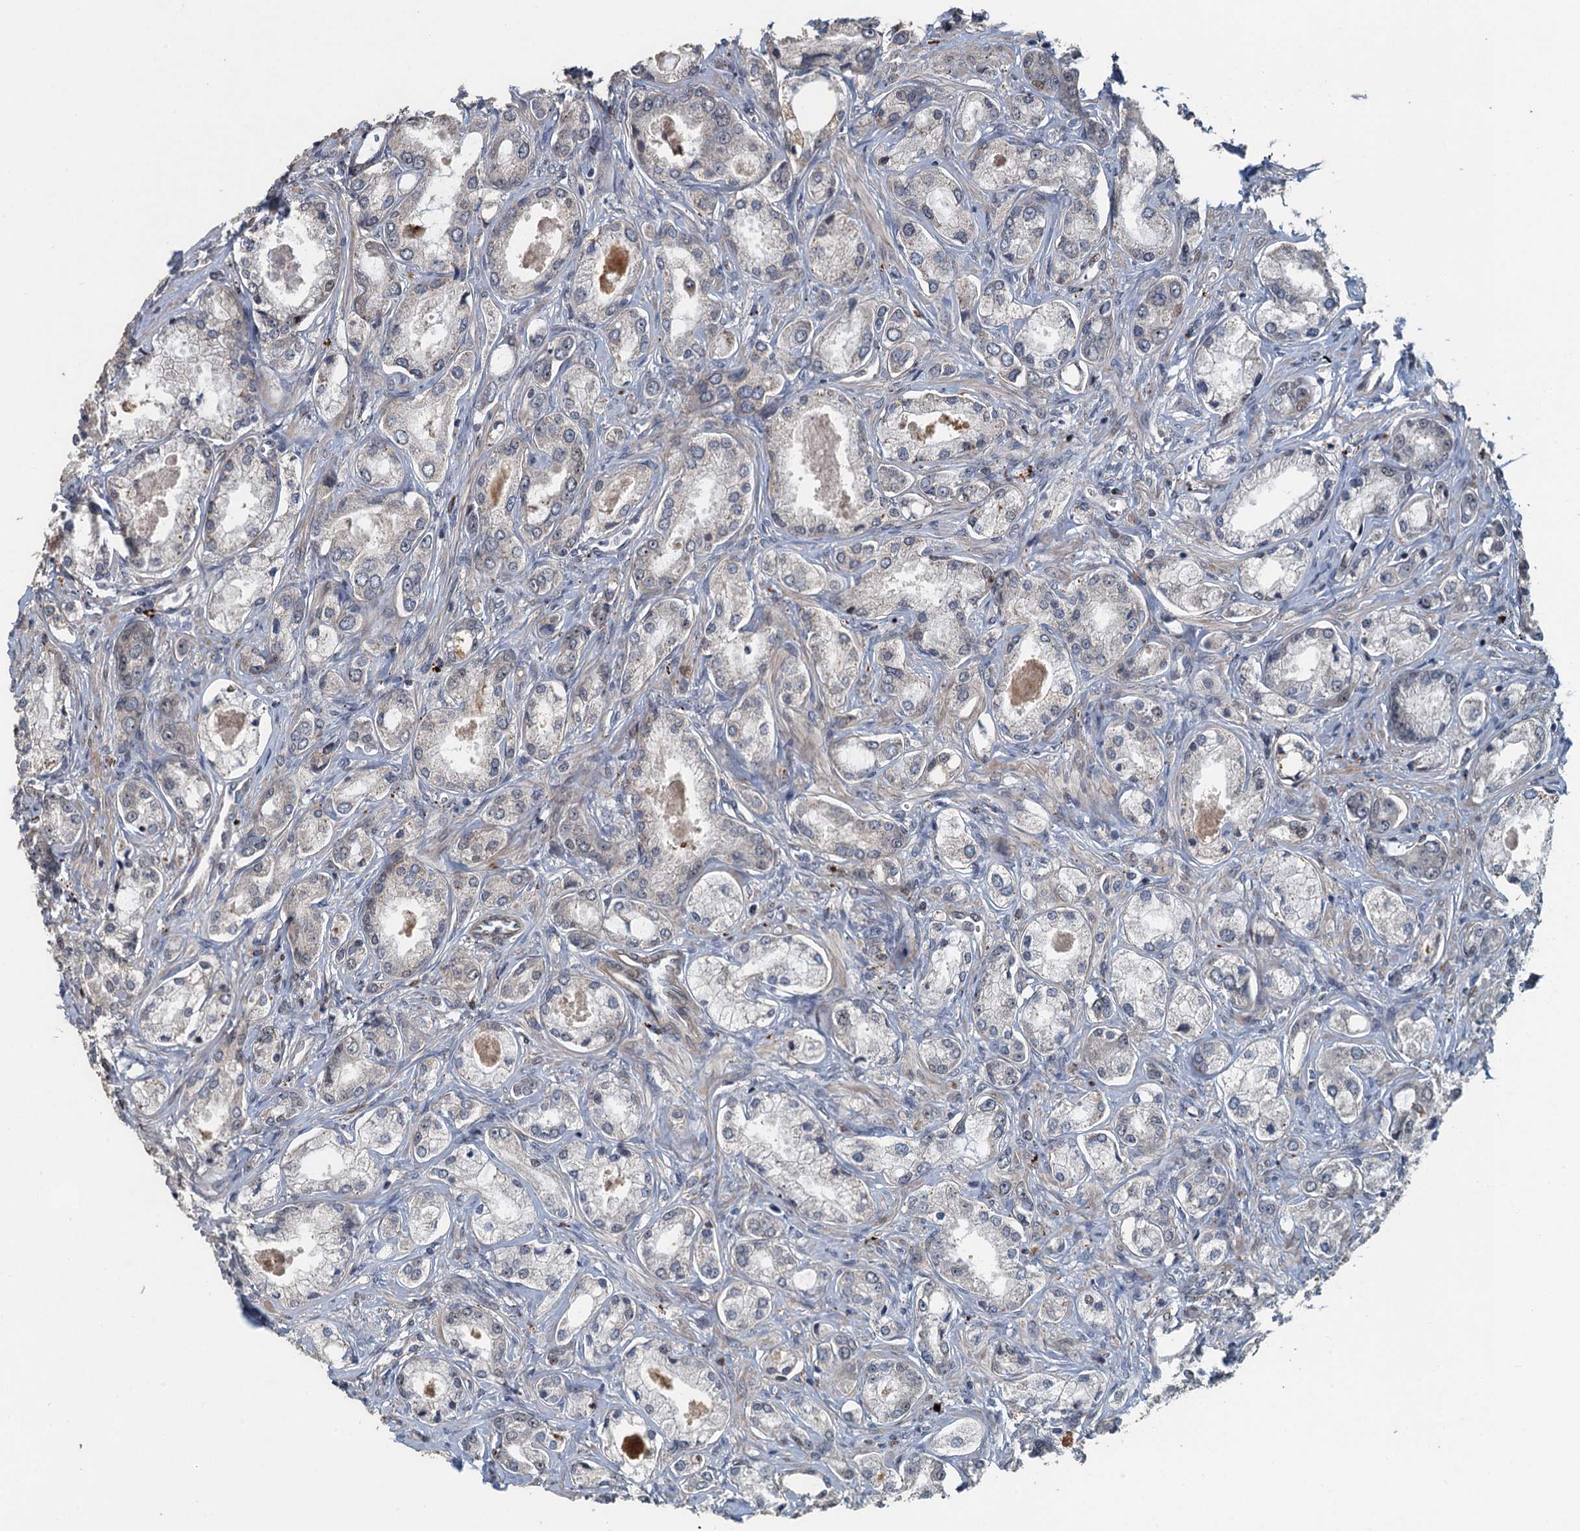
{"staining": {"intensity": "negative", "quantity": "none", "location": "none"}, "tissue": "prostate cancer", "cell_type": "Tumor cells", "image_type": "cancer", "snomed": [{"axis": "morphology", "description": "Adenocarcinoma, Low grade"}, {"axis": "topography", "description": "Prostate"}], "caption": "Tumor cells are negative for protein expression in human prostate low-grade adenocarcinoma.", "gene": "AGRN", "patient": {"sex": "male", "age": 68}}